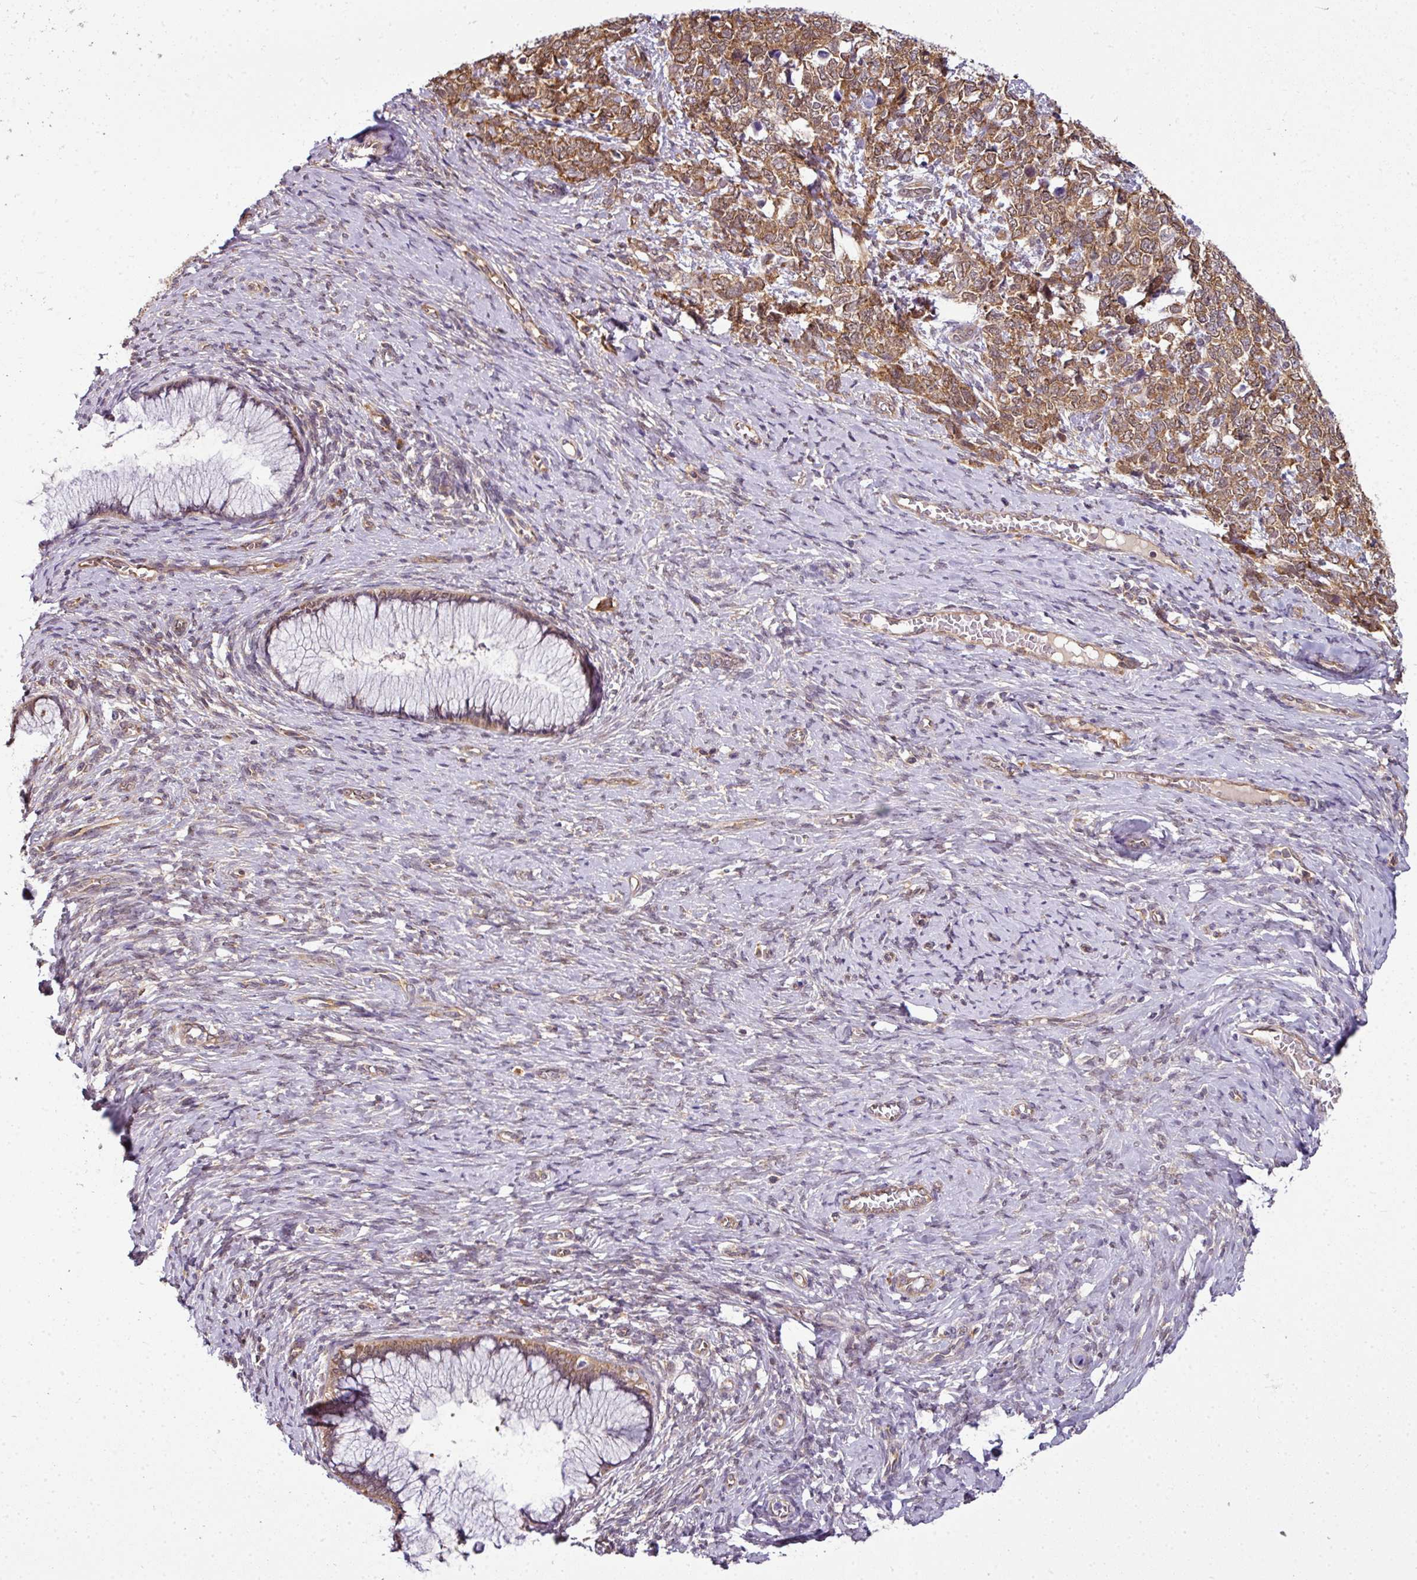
{"staining": {"intensity": "moderate", "quantity": ">75%", "location": "cytoplasmic/membranous,nuclear"}, "tissue": "cervical cancer", "cell_type": "Tumor cells", "image_type": "cancer", "snomed": [{"axis": "morphology", "description": "Squamous cell carcinoma, NOS"}, {"axis": "topography", "description": "Cervix"}], "caption": "Immunohistochemical staining of cervical squamous cell carcinoma exhibits medium levels of moderate cytoplasmic/membranous and nuclear protein staining in approximately >75% of tumor cells.", "gene": "RBM4B", "patient": {"sex": "female", "age": 63}}